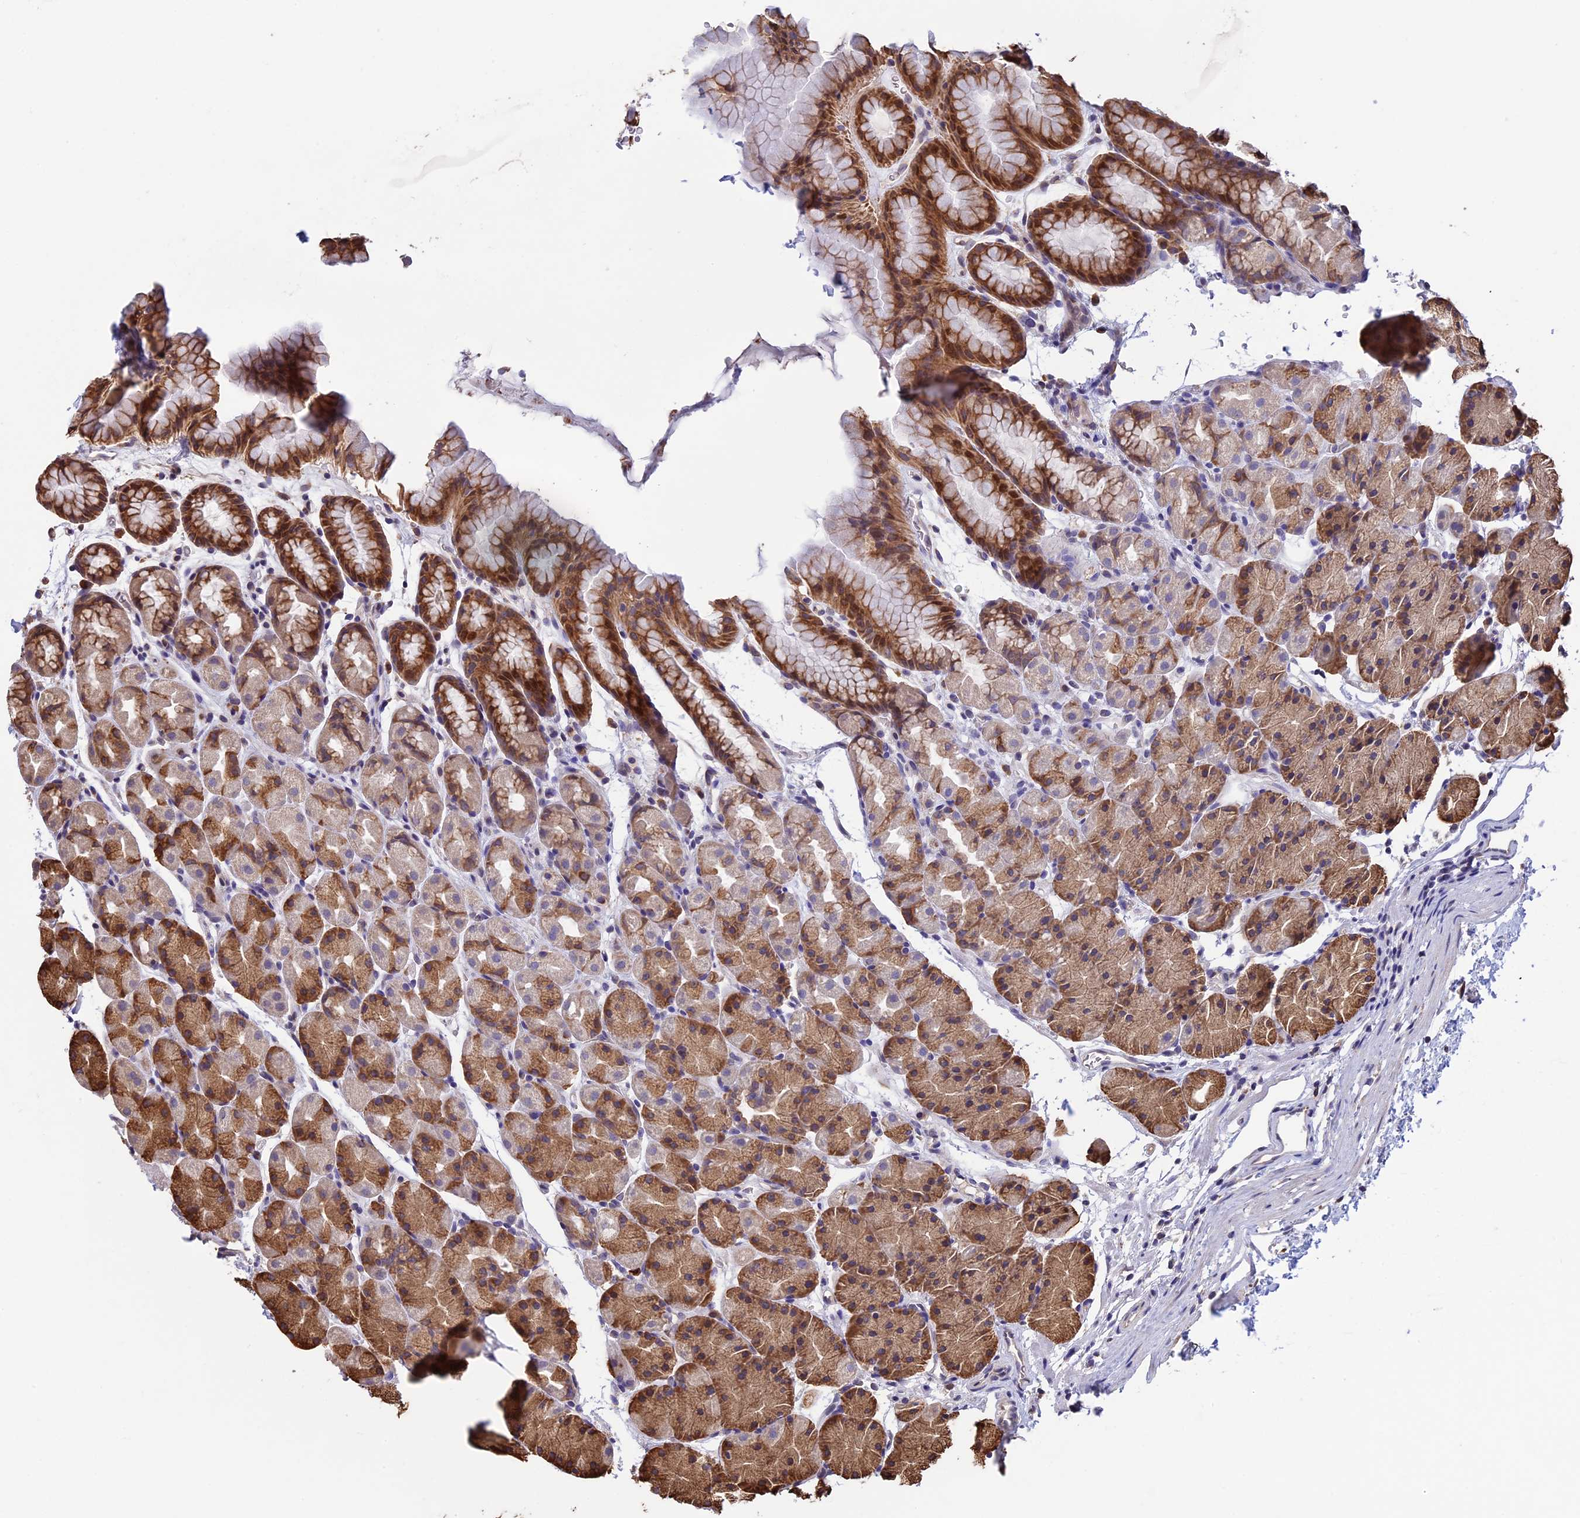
{"staining": {"intensity": "moderate", "quantity": ">75%", "location": "cytoplasmic/membranous"}, "tissue": "stomach", "cell_type": "Glandular cells", "image_type": "normal", "snomed": [{"axis": "morphology", "description": "Normal tissue, NOS"}, {"axis": "topography", "description": "Stomach, upper"}, {"axis": "topography", "description": "Stomach"}], "caption": "The image demonstrates staining of benign stomach, revealing moderate cytoplasmic/membranous protein positivity (brown color) within glandular cells. (IHC, brightfield microscopy, high magnification).", "gene": "DMRTA2", "patient": {"sex": "male", "age": 47}}